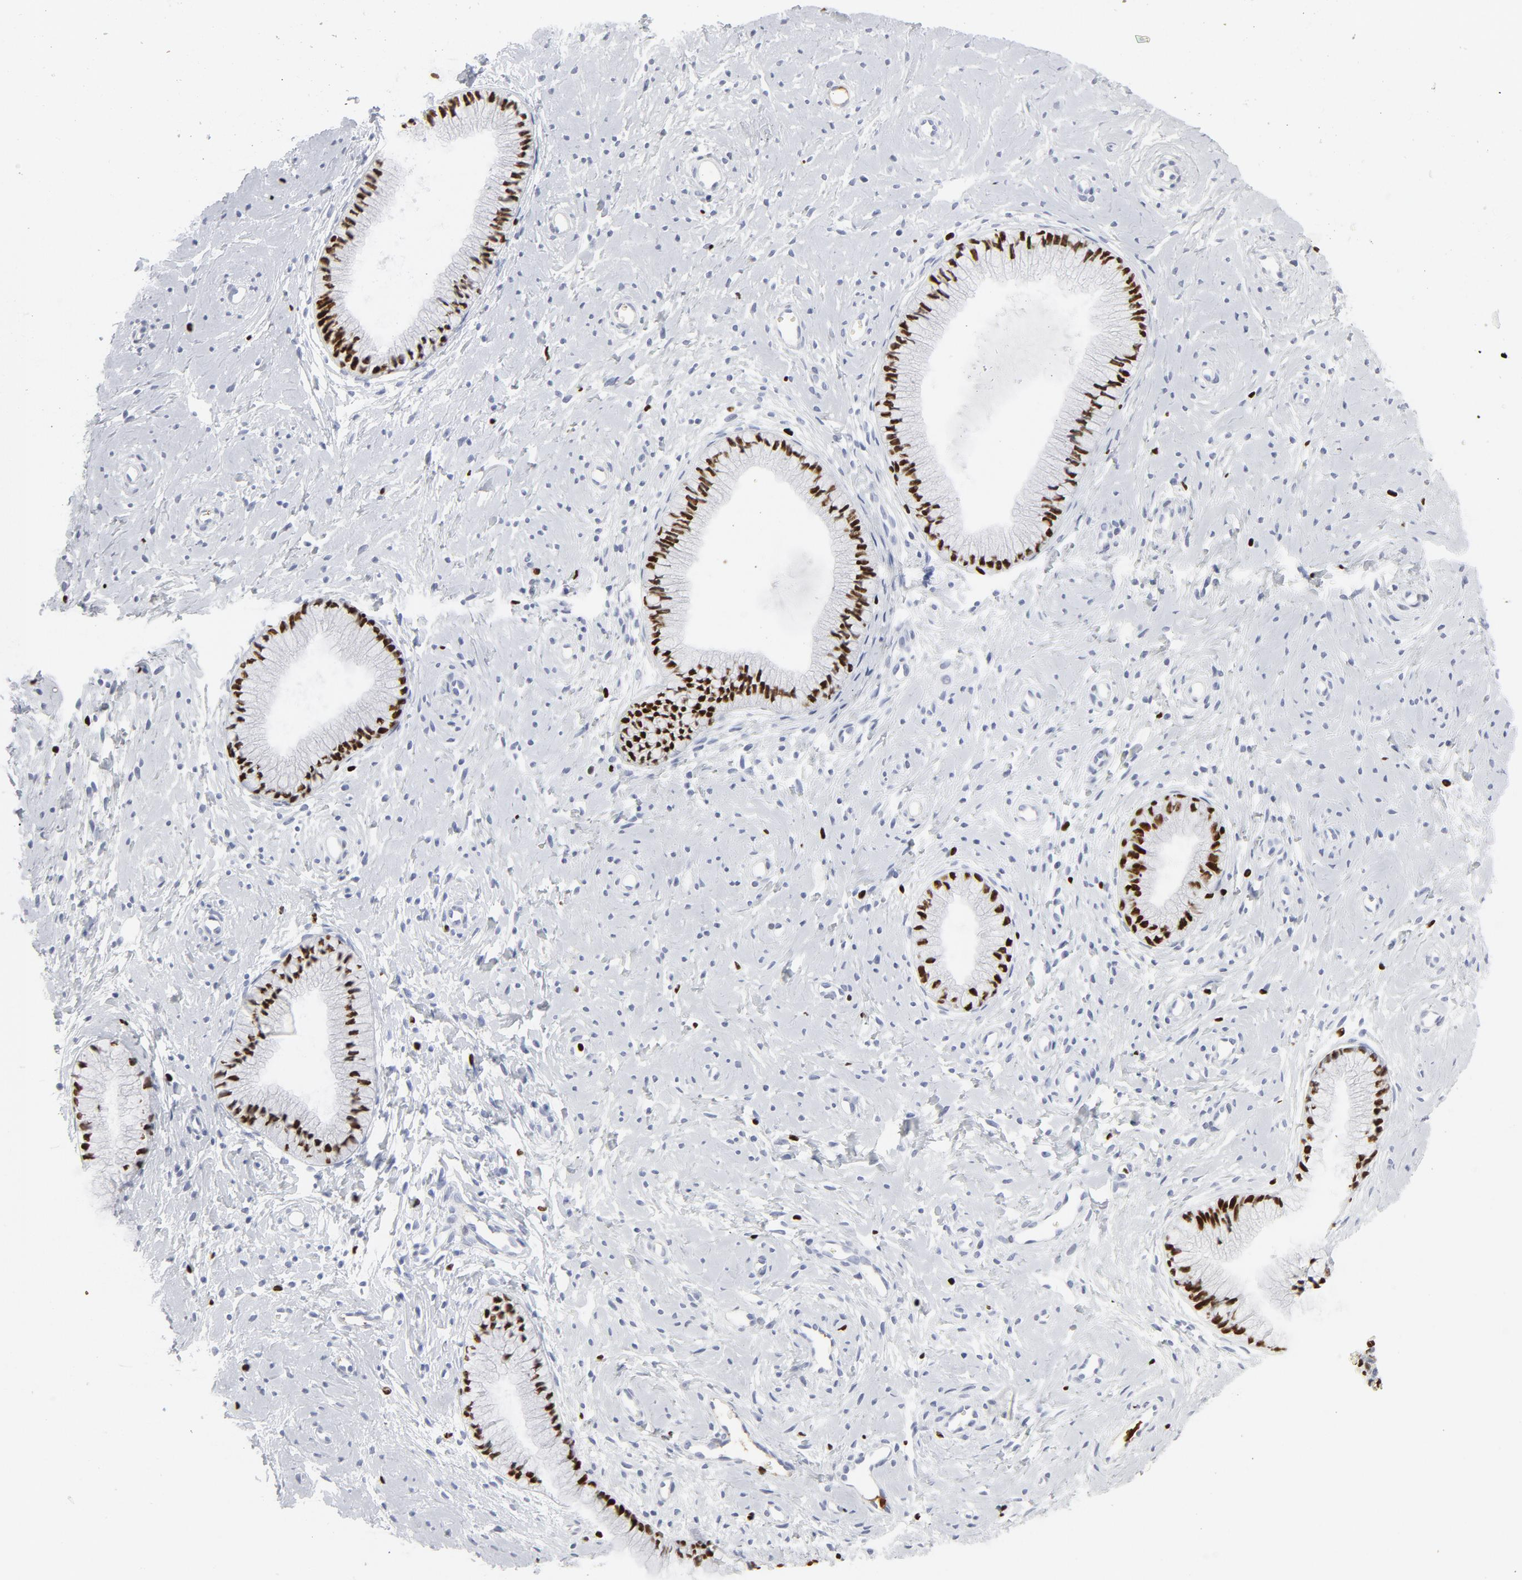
{"staining": {"intensity": "strong", "quantity": ">75%", "location": "nuclear"}, "tissue": "cervix", "cell_type": "Glandular cells", "image_type": "normal", "snomed": [{"axis": "morphology", "description": "Normal tissue, NOS"}, {"axis": "topography", "description": "Cervix"}], "caption": "Immunohistochemistry photomicrograph of unremarkable cervix stained for a protein (brown), which demonstrates high levels of strong nuclear expression in about >75% of glandular cells.", "gene": "SMARCC2", "patient": {"sex": "female", "age": 46}}